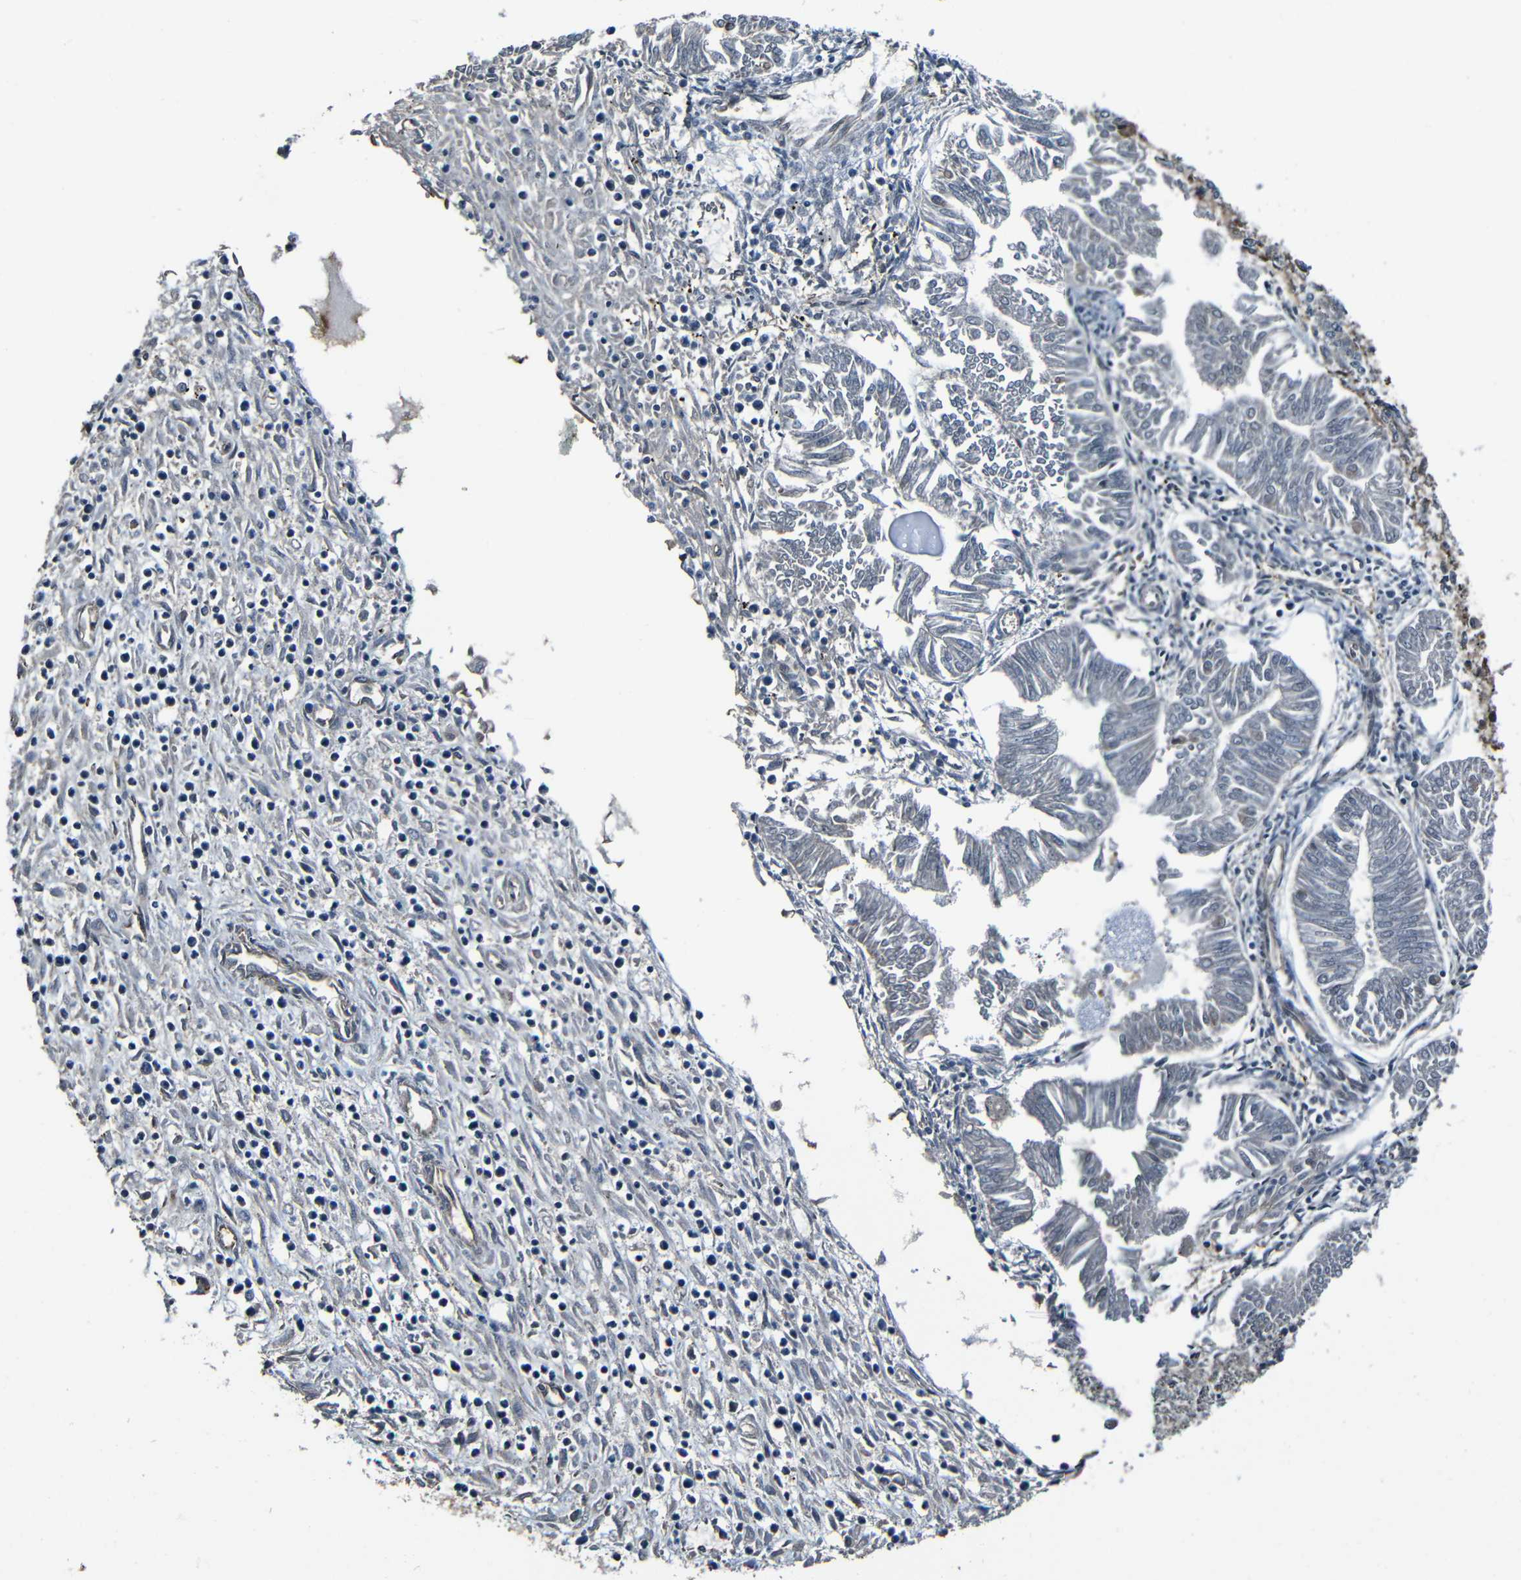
{"staining": {"intensity": "negative", "quantity": "none", "location": "none"}, "tissue": "endometrial cancer", "cell_type": "Tumor cells", "image_type": "cancer", "snomed": [{"axis": "morphology", "description": "Adenocarcinoma, NOS"}, {"axis": "topography", "description": "Endometrium"}], "caption": "An image of adenocarcinoma (endometrial) stained for a protein exhibits no brown staining in tumor cells.", "gene": "LGR5", "patient": {"sex": "female", "age": 53}}